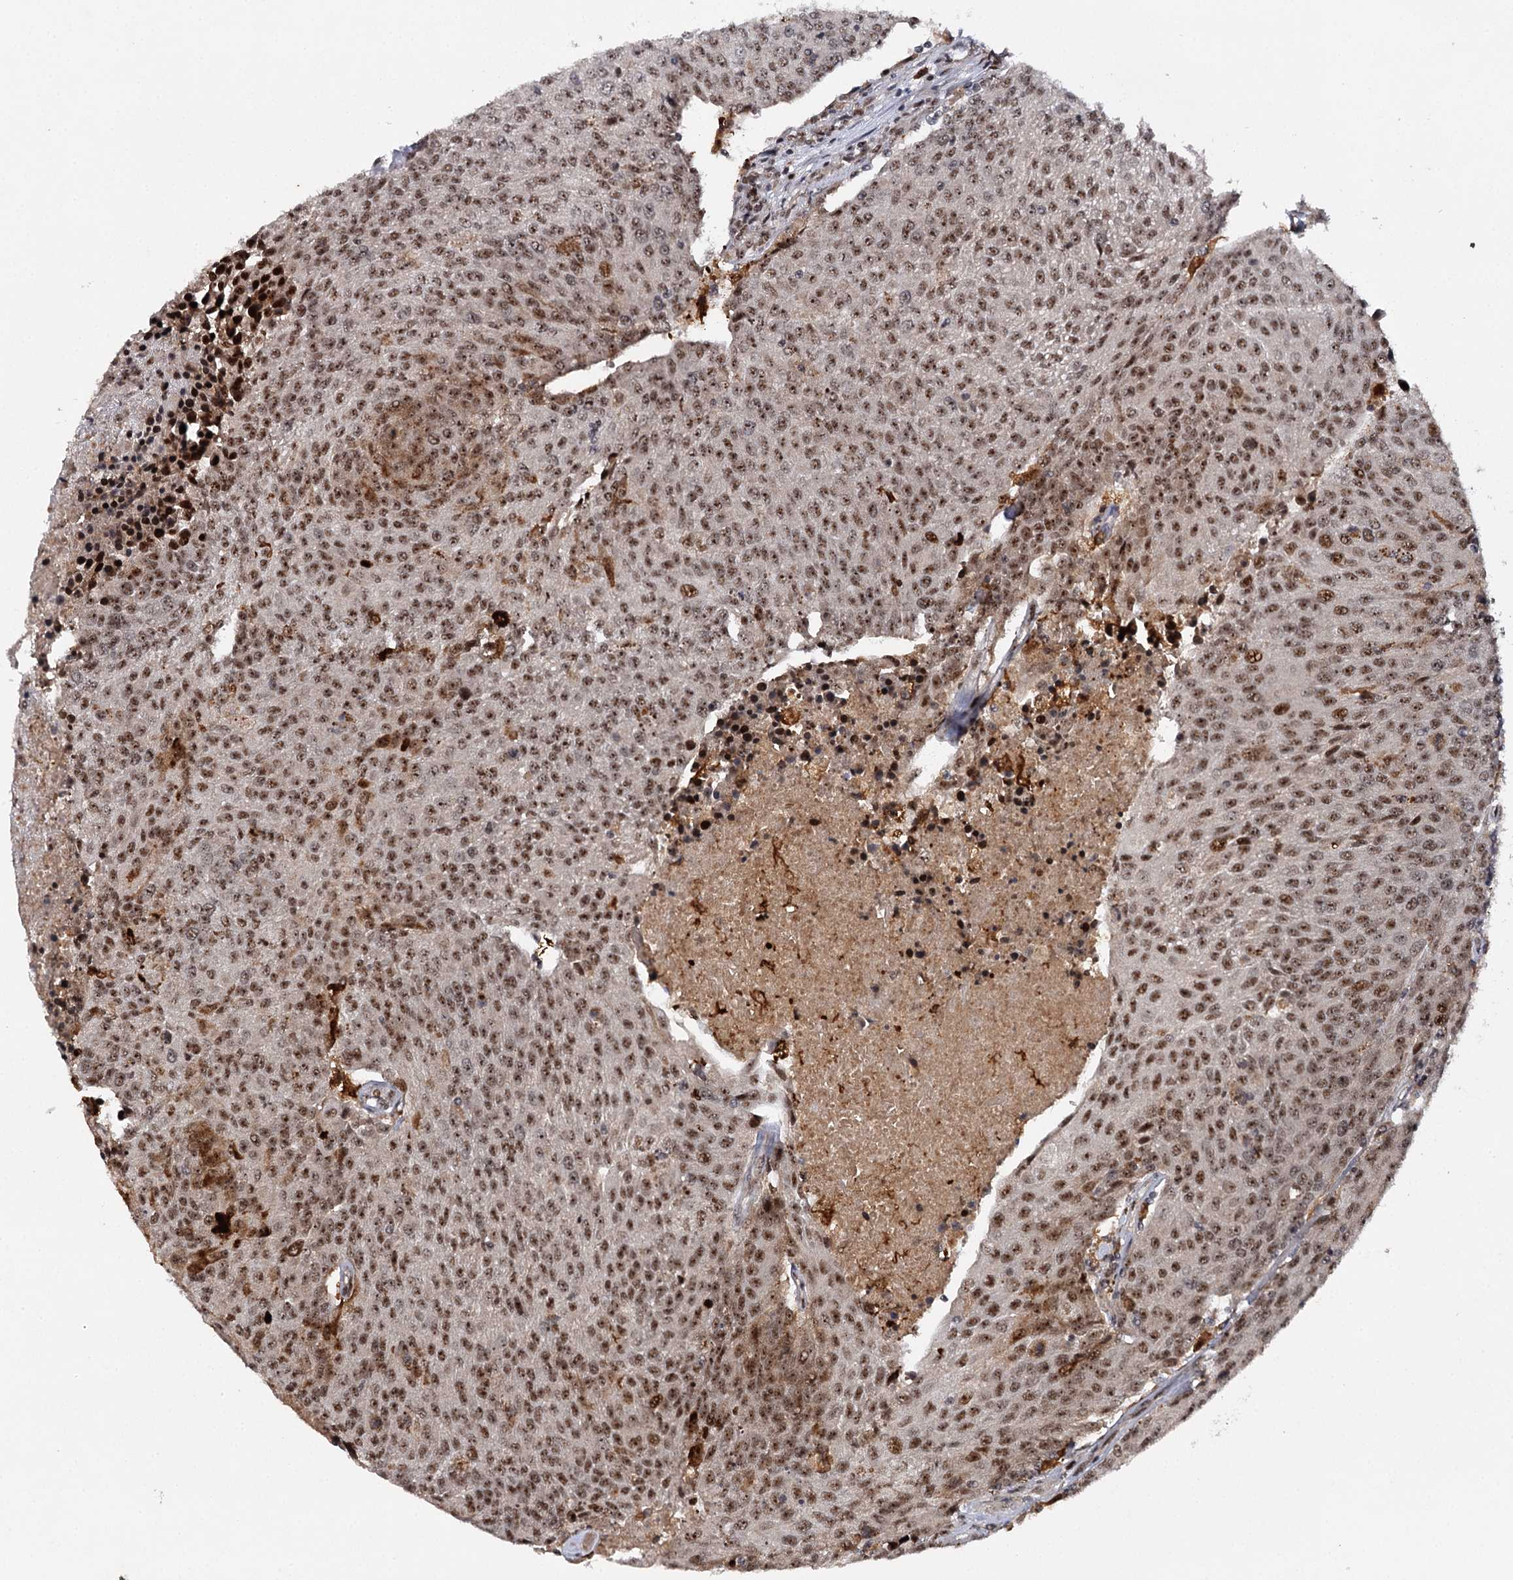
{"staining": {"intensity": "strong", "quantity": ">75%", "location": "nuclear"}, "tissue": "urothelial cancer", "cell_type": "Tumor cells", "image_type": "cancer", "snomed": [{"axis": "morphology", "description": "Urothelial carcinoma, High grade"}, {"axis": "topography", "description": "Urinary bladder"}], "caption": "Protein staining demonstrates strong nuclear expression in approximately >75% of tumor cells in urothelial cancer.", "gene": "BUD13", "patient": {"sex": "female", "age": 85}}